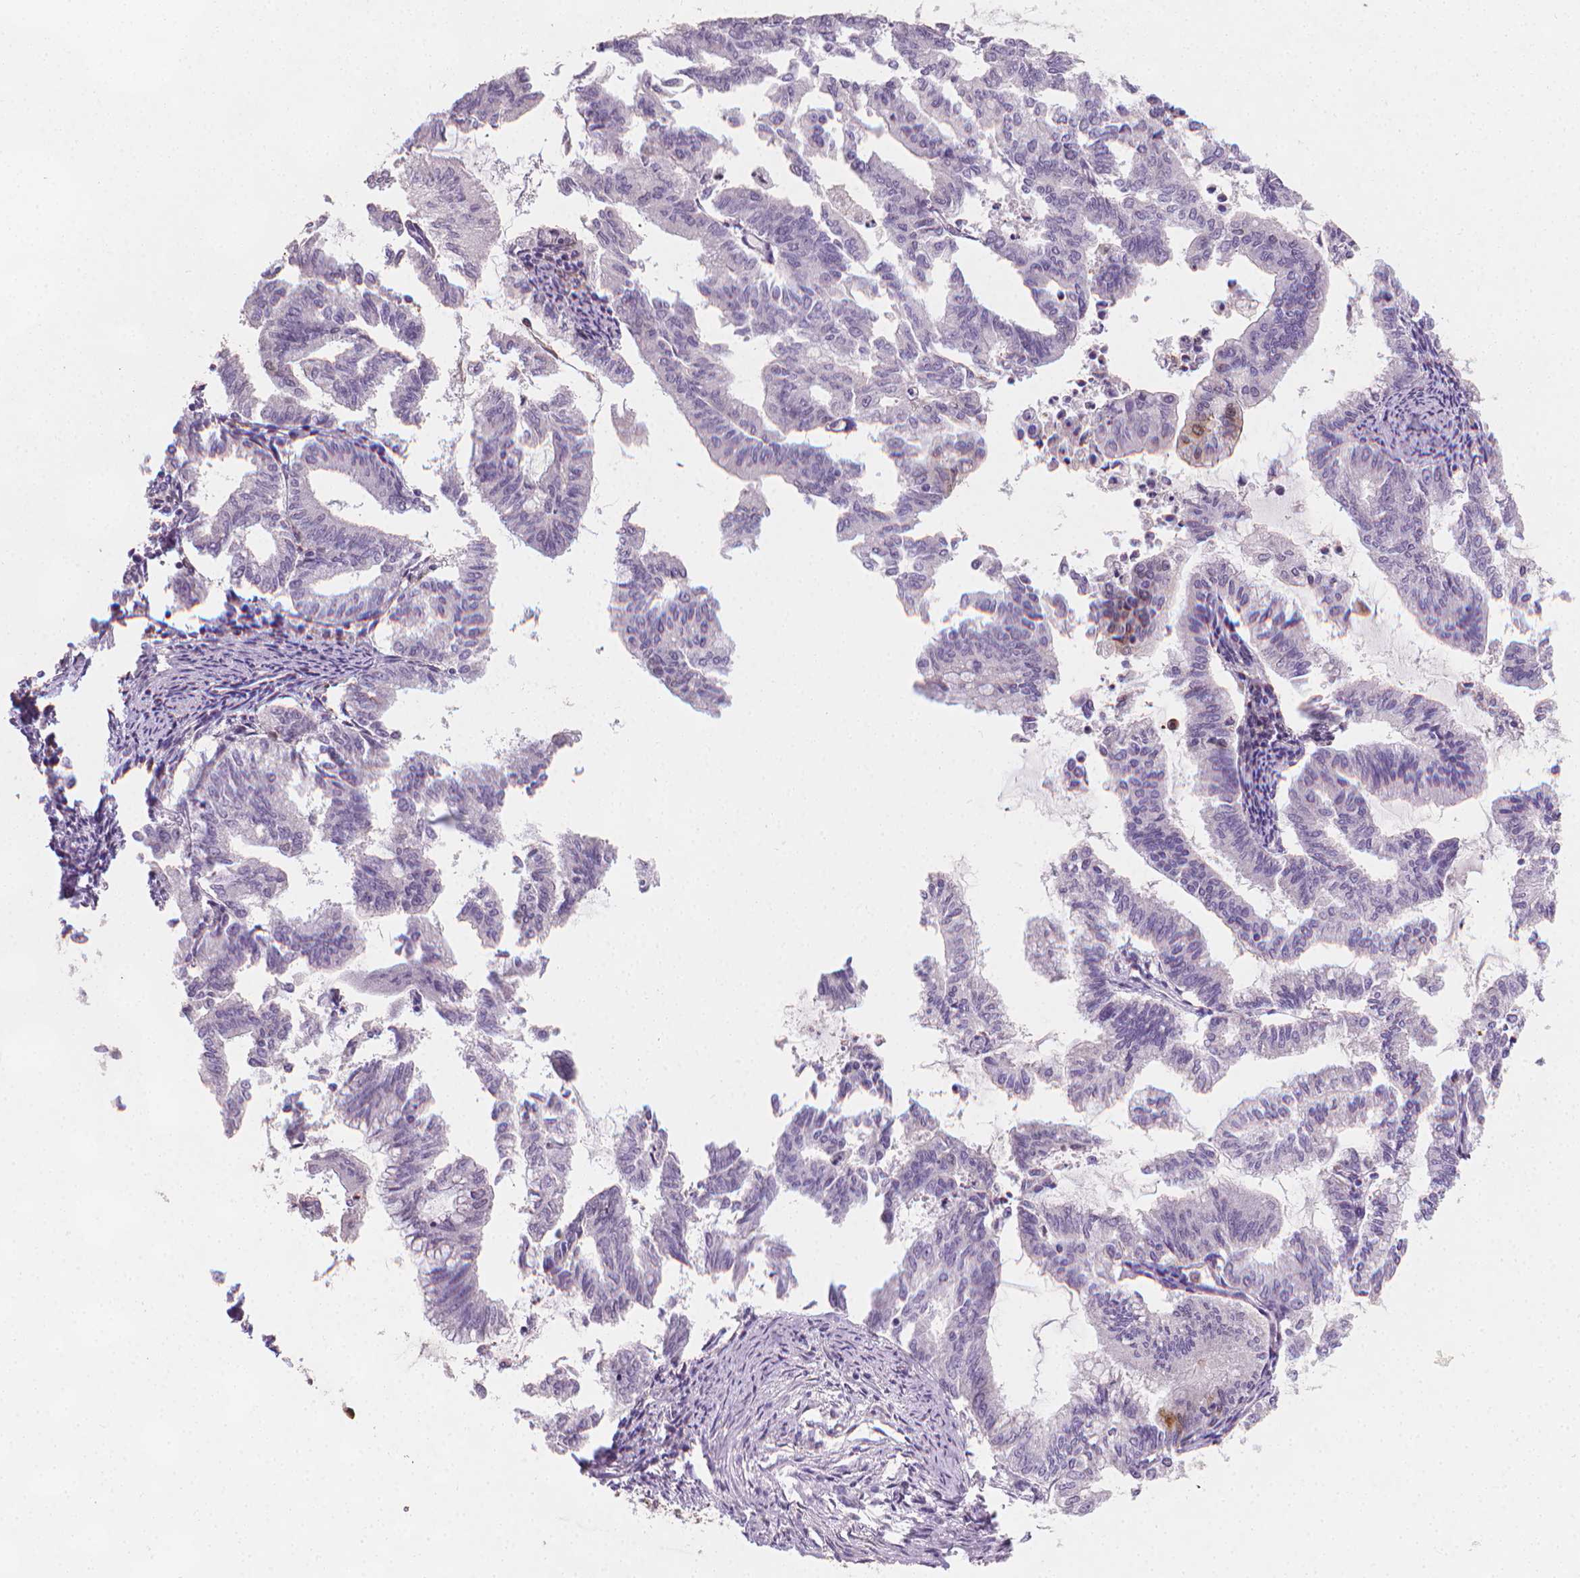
{"staining": {"intensity": "negative", "quantity": "none", "location": "none"}, "tissue": "endometrial cancer", "cell_type": "Tumor cells", "image_type": "cancer", "snomed": [{"axis": "morphology", "description": "Adenocarcinoma, NOS"}, {"axis": "topography", "description": "Endometrium"}], "caption": "Immunohistochemistry histopathology image of neoplastic tissue: adenocarcinoma (endometrial) stained with DAB (3,3'-diaminobenzidine) displays no significant protein positivity in tumor cells. (IHC, brightfield microscopy, high magnification).", "gene": "TNFAIP2", "patient": {"sex": "female", "age": 79}}